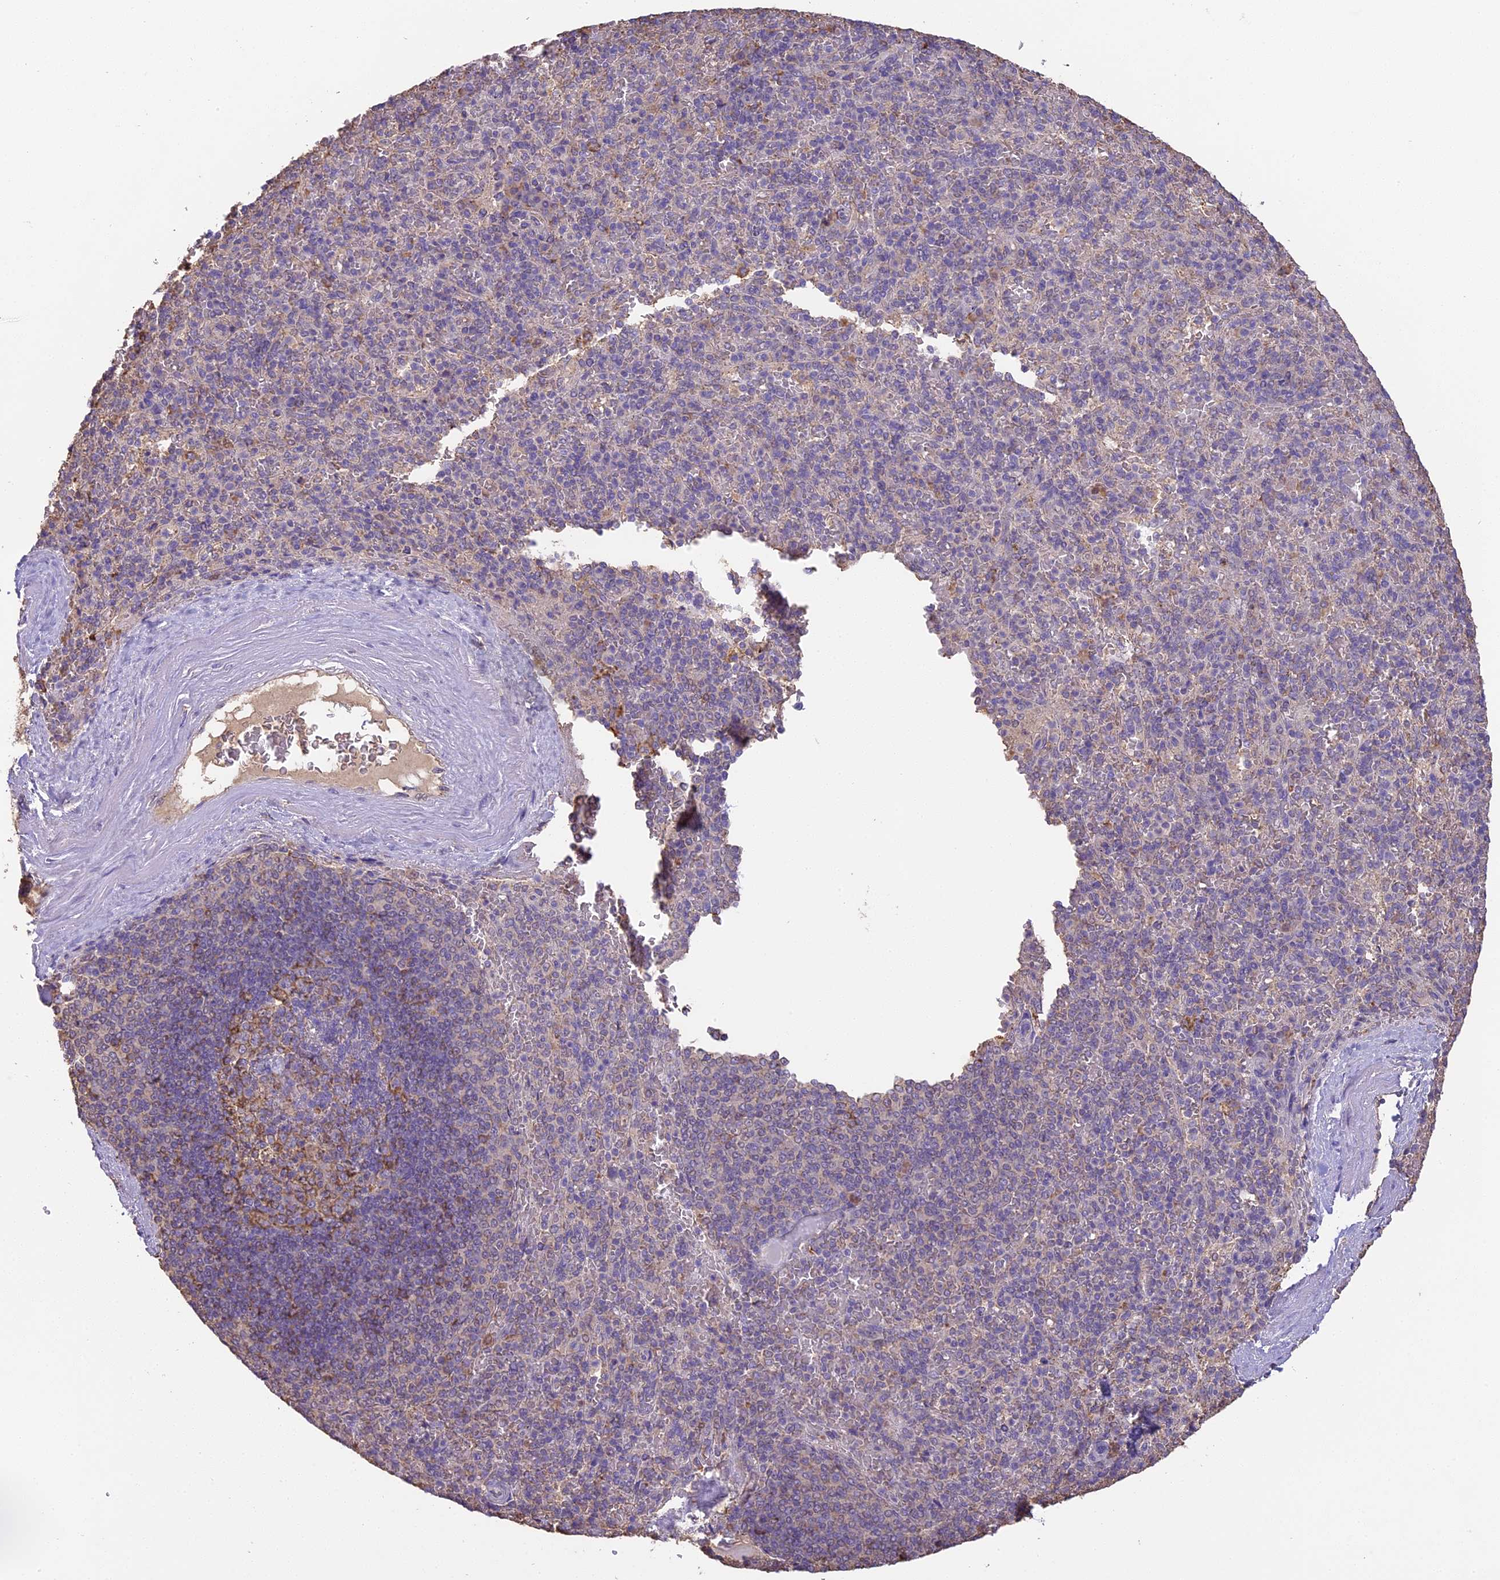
{"staining": {"intensity": "weak", "quantity": "<25%", "location": "cytoplasmic/membranous"}, "tissue": "spleen", "cell_type": "Cells in red pulp", "image_type": "normal", "snomed": [{"axis": "morphology", "description": "Normal tissue, NOS"}, {"axis": "topography", "description": "Spleen"}], "caption": "There is no significant positivity in cells in red pulp of spleen. (Brightfield microscopy of DAB (3,3'-diaminobenzidine) immunohistochemistry at high magnification).", "gene": "ARHGAP19", "patient": {"sex": "male", "age": 82}}